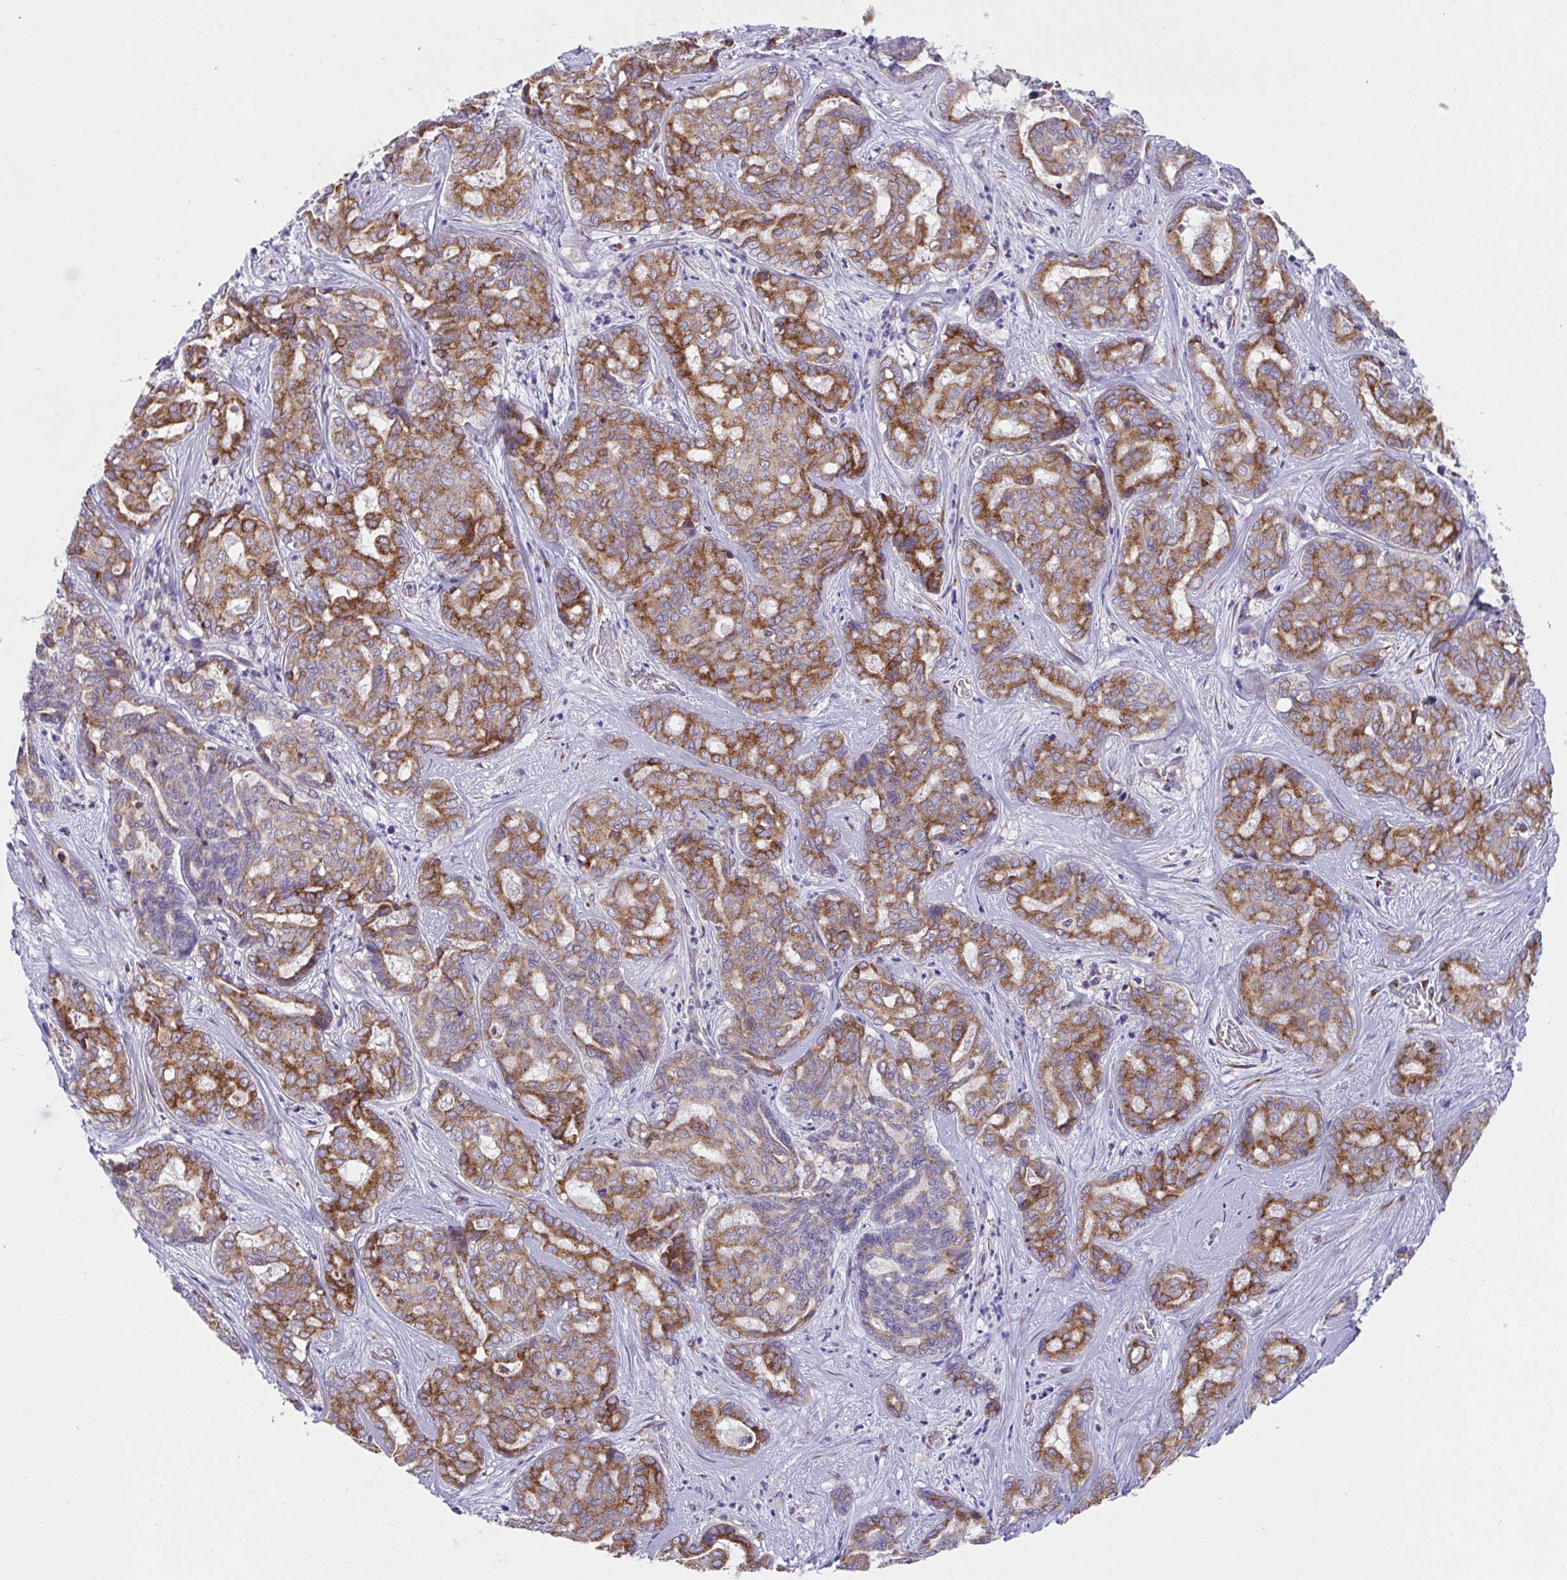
{"staining": {"intensity": "strong", "quantity": ">75%", "location": "cytoplasmic/membranous"}, "tissue": "liver cancer", "cell_type": "Tumor cells", "image_type": "cancer", "snomed": [{"axis": "morphology", "description": "Cholangiocarcinoma"}, {"axis": "topography", "description": "Liver"}], "caption": "The histopathology image reveals immunohistochemical staining of liver cancer (cholangiocarcinoma). There is strong cytoplasmic/membranous positivity is appreciated in approximately >75% of tumor cells.", "gene": "MIA3", "patient": {"sex": "female", "age": 64}}